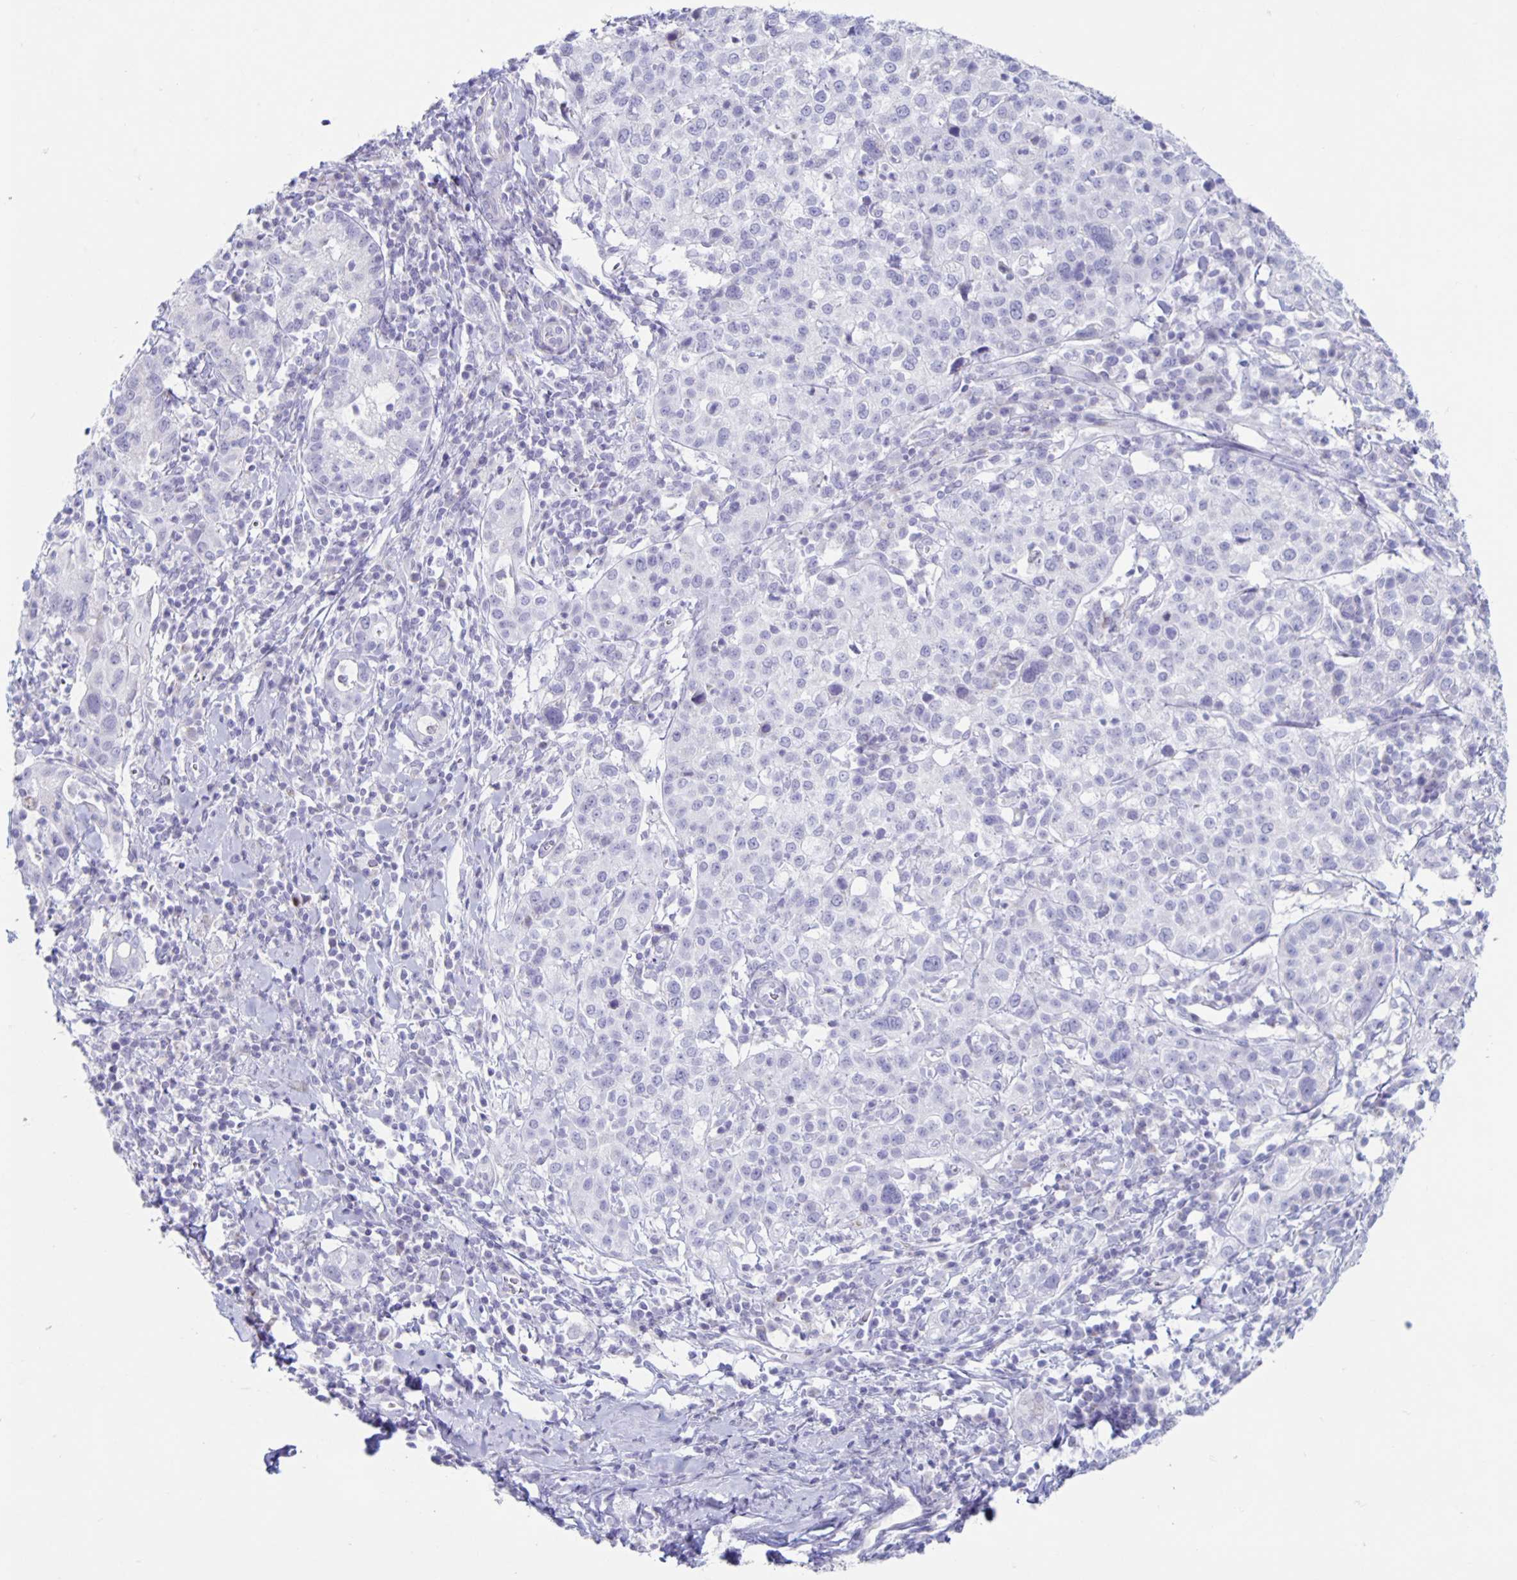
{"staining": {"intensity": "negative", "quantity": "none", "location": "none"}, "tissue": "cervical cancer", "cell_type": "Tumor cells", "image_type": "cancer", "snomed": [{"axis": "morphology", "description": "Normal tissue, NOS"}, {"axis": "morphology", "description": "Adenocarcinoma, NOS"}, {"axis": "topography", "description": "Cervix"}], "caption": "An IHC micrograph of adenocarcinoma (cervical) is shown. There is no staining in tumor cells of adenocarcinoma (cervical).", "gene": "CT45A5", "patient": {"sex": "female", "age": 44}}